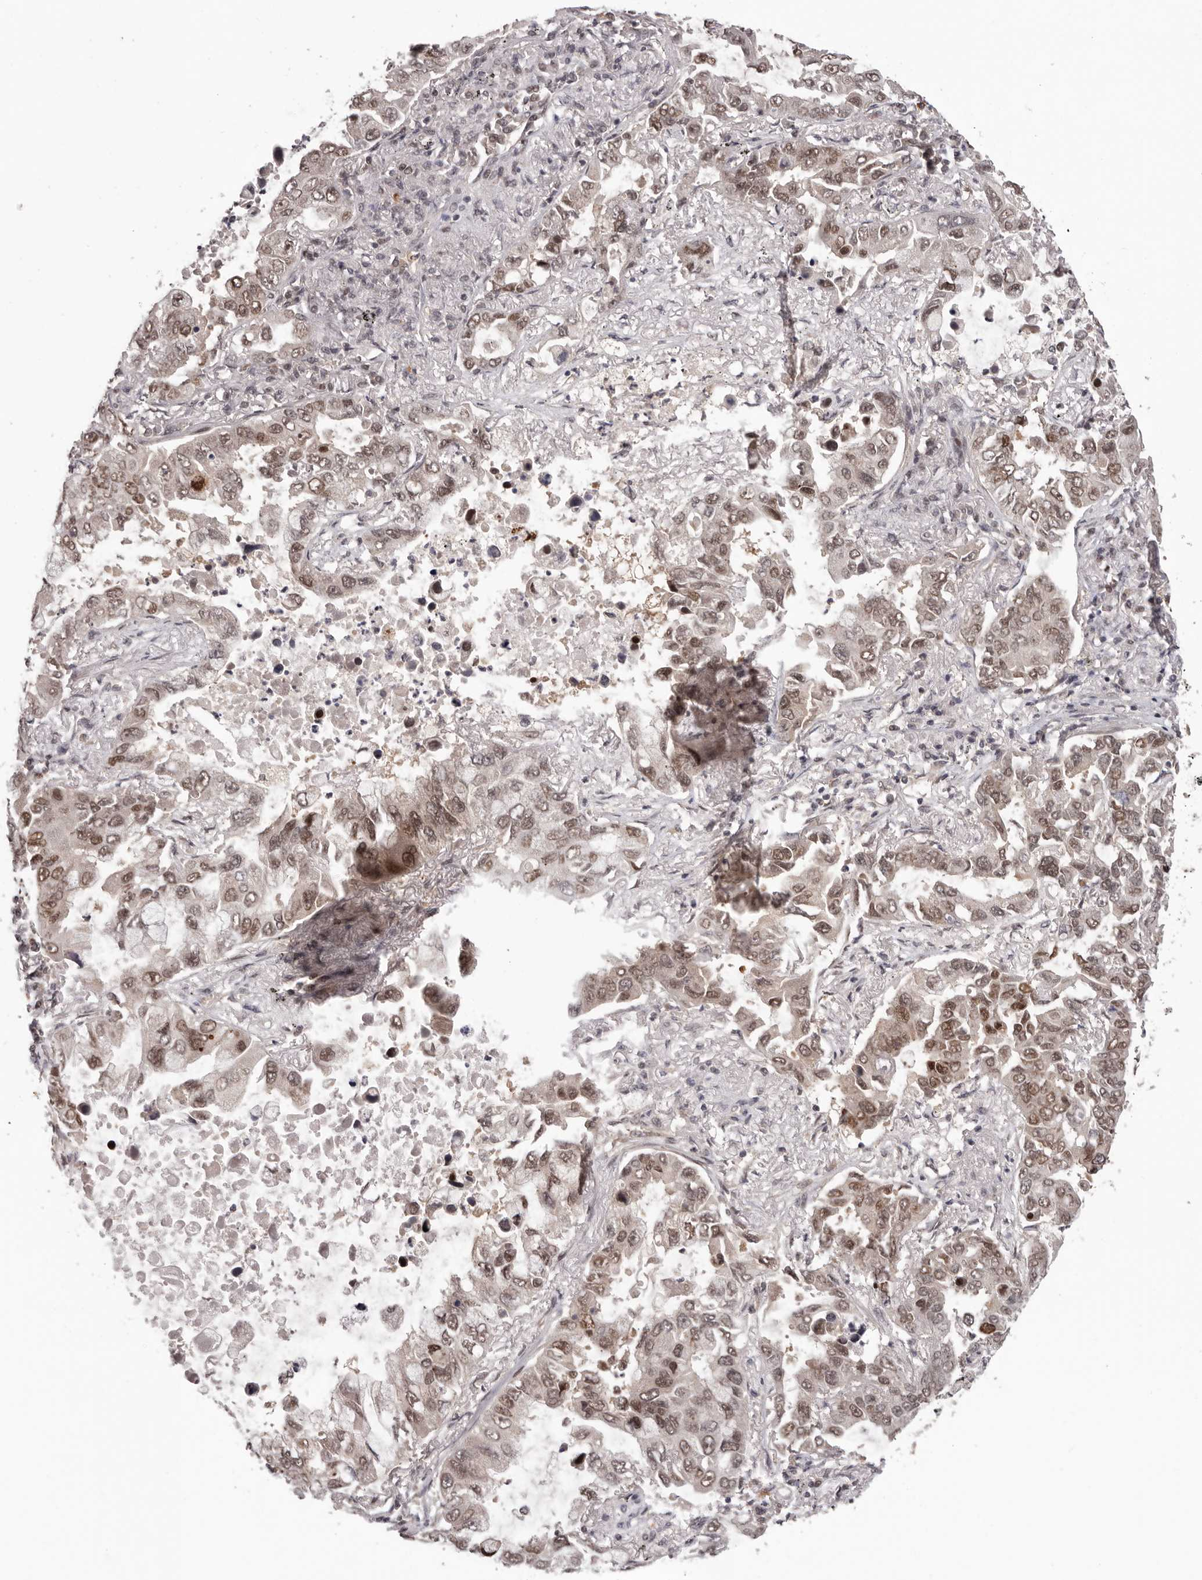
{"staining": {"intensity": "moderate", "quantity": ">75%", "location": "cytoplasmic/membranous,nuclear"}, "tissue": "lung cancer", "cell_type": "Tumor cells", "image_type": "cancer", "snomed": [{"axis": "morphology", "description": "Adenocarcinoma, NOS"}, {"axis": "topography", "description": "Lung"}], "caption": "Moderate cytoplasmic/membranous and nuclear protein expression is appreciated in approximately >75% of tumor cells in lung cancer (adenocarcinoma).", "gene": "TBX5", "patient": {"sex": "male", "age": 64}}